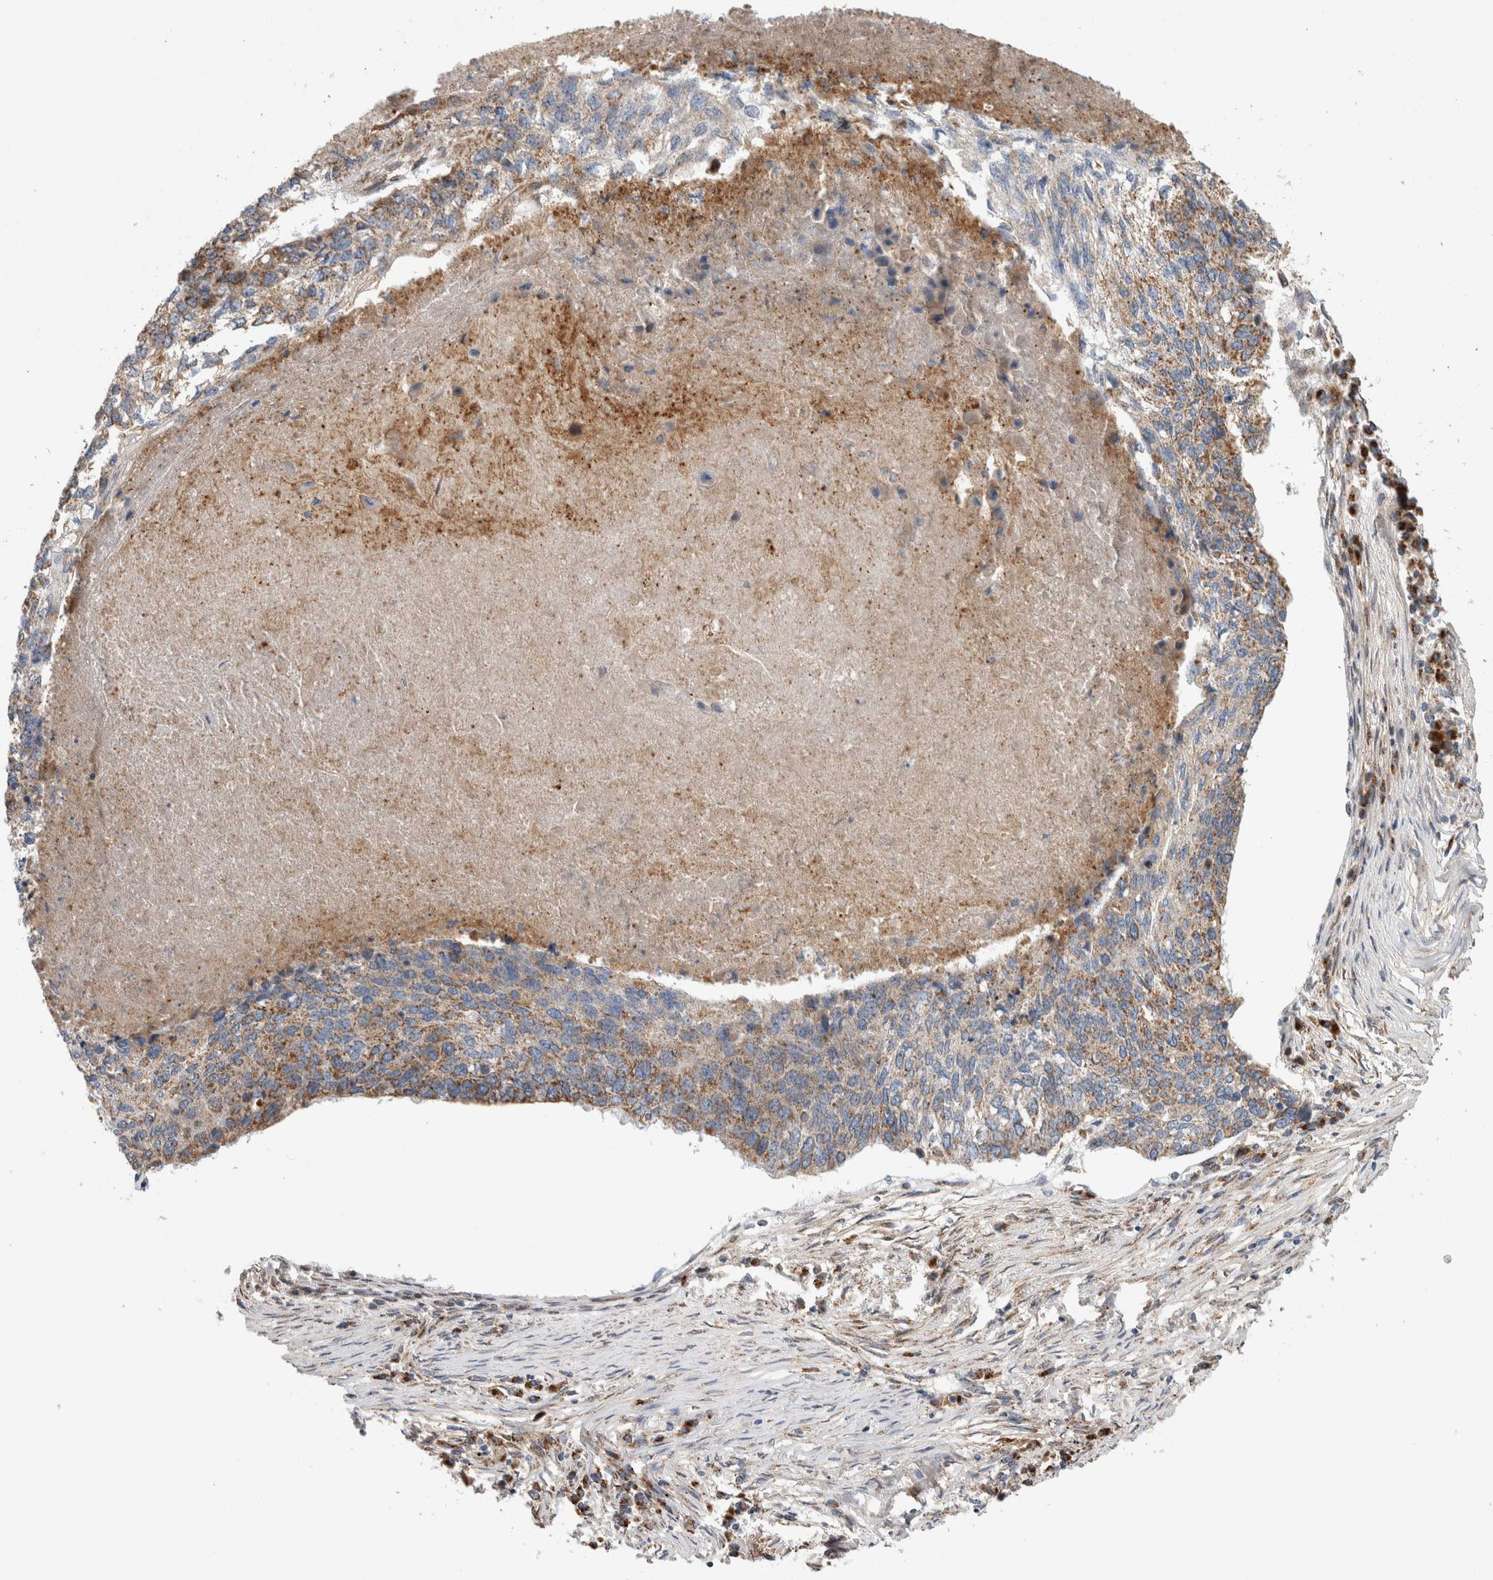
{"staining": {"intensity": "weak", "quantity": "25%-75%", "location": "cytoplasmic/membranous"}, "tissue": "lung cancer", "cell_type": "Tumor cells", "image_type": "cancer", "snomed": [{"axis": "morphology", "description": "Squamous cell carcinoma, NOS"}, {"axis": "topography", "description": "Lung"}], "caption": "Immunohistochemical staining of human lung cancer shows low levels of weak cytoplasmic/membranous expression in approximately 25%-75% of tumor cells.", "gene": "IARS2", "patient": {"sex": "female", "age": 63}}